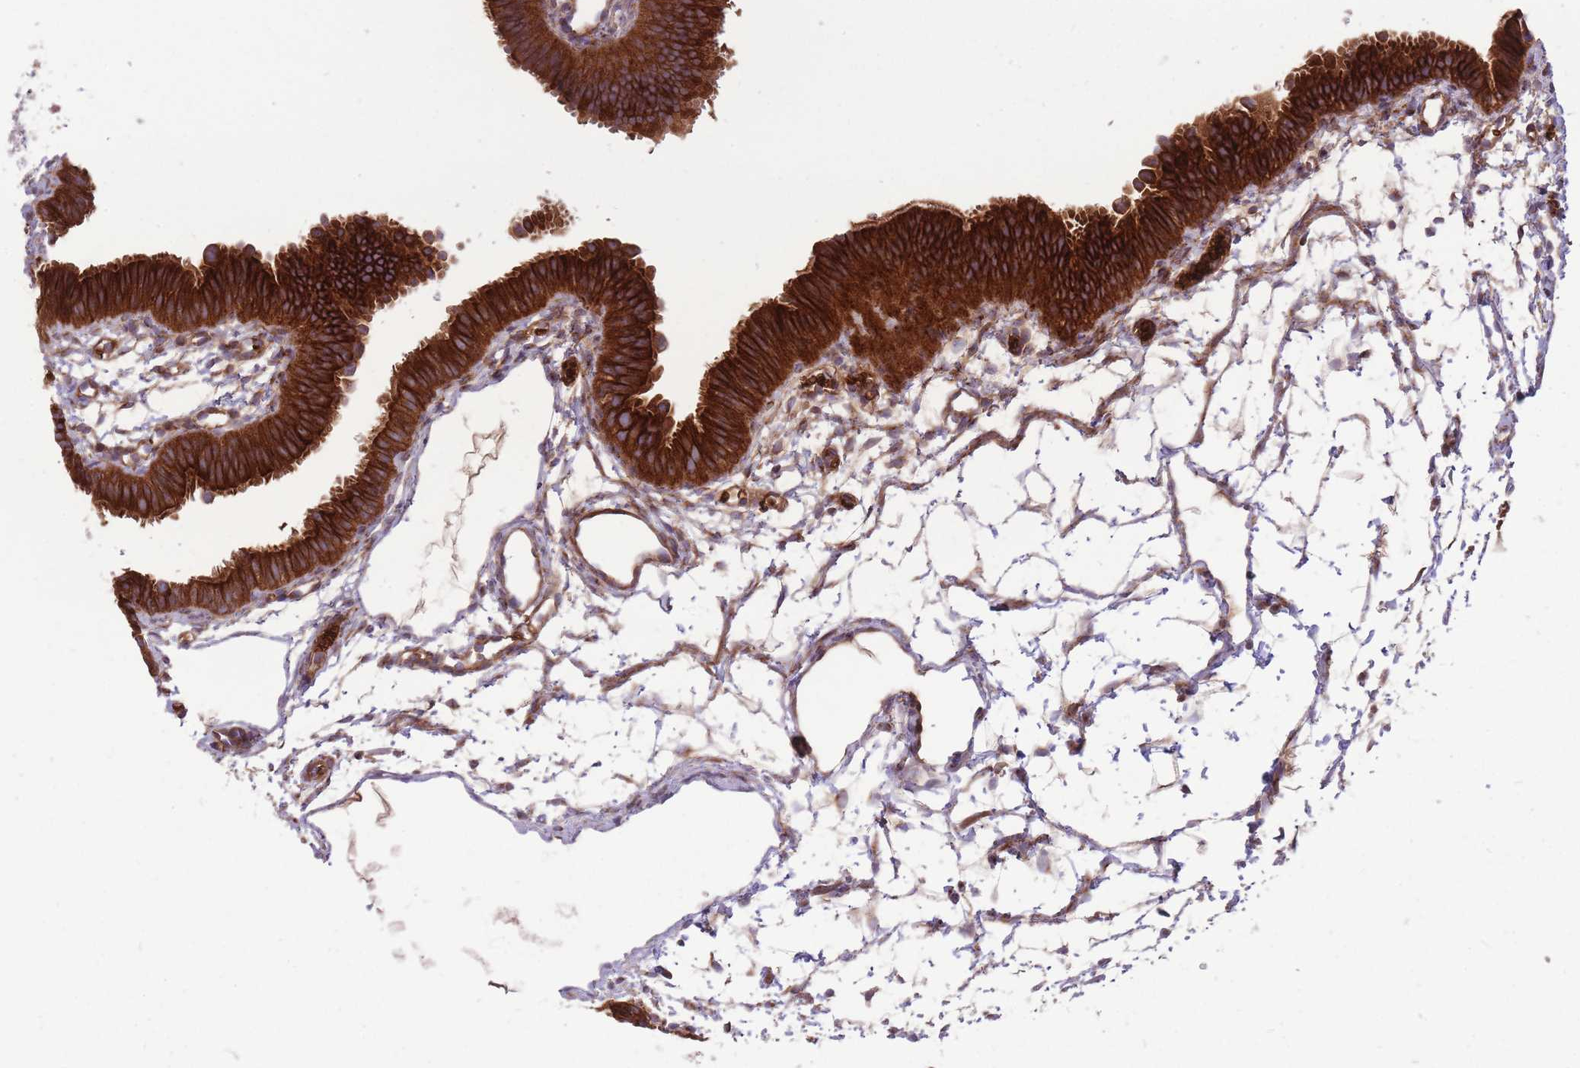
{"staining": {"intensity": "strong", "quantity": ">75%", "location": "cytoplasmic/membranous"}, "tissue": "fallopian tube", "cell_type": "Glandular cells", "image_type": "normal", "snomed": [{"axis": "morphology", "description": "Normal tissue, NOS"}, {"axis": "topography", "description": "Fallopian tube"}], "caption": "This image exhibits IHC staining of normal human fallopian tube, with high strong cytoplasmic/membranous expression in approximately >75% of glandular cells.", "gene": "ANKRD10", "patient": {"sex": "female", "age": 35}}